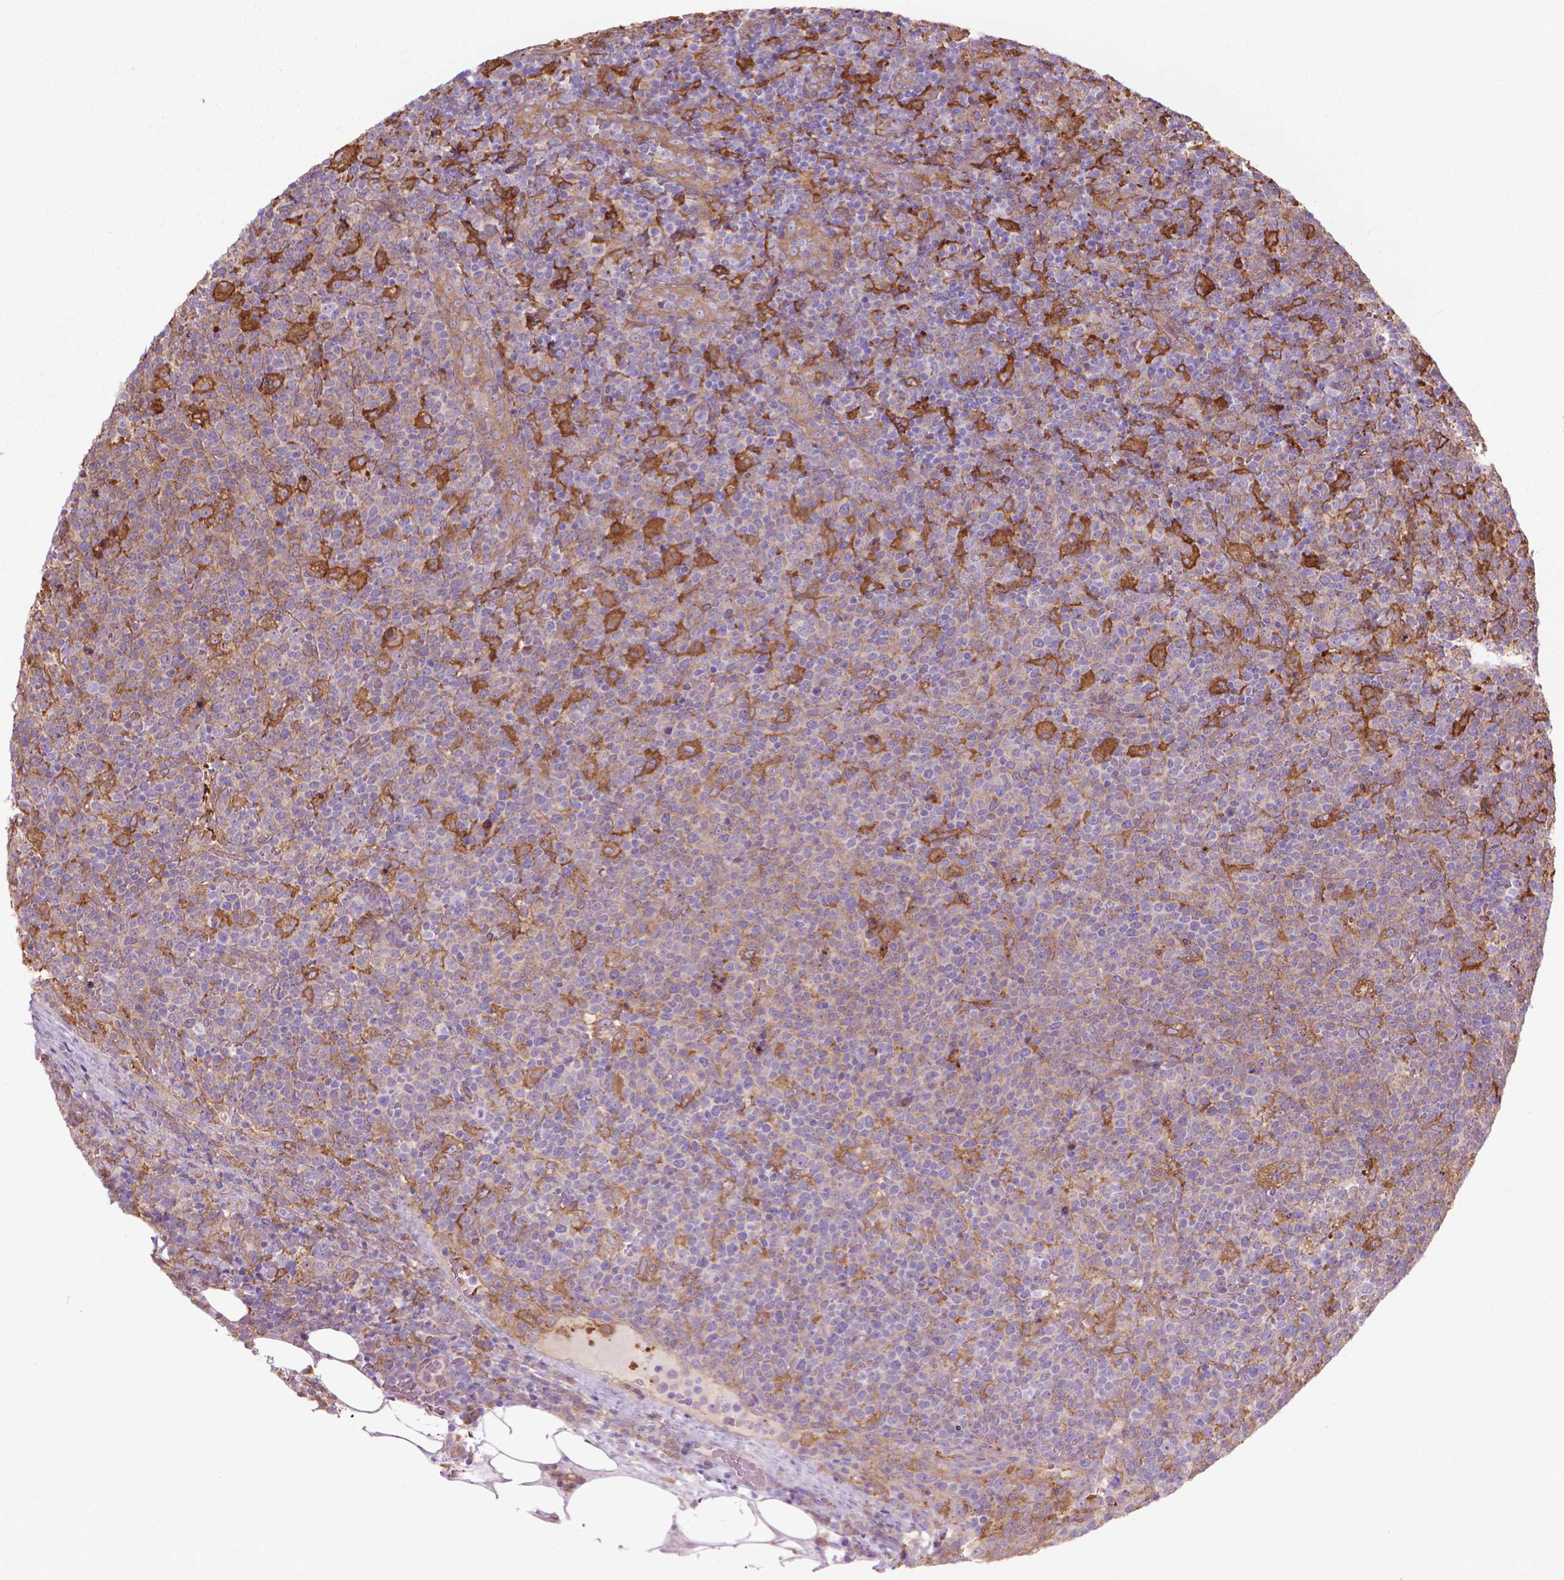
{"staining": {"intensity": "moderate", "quantity": "<25%", "location": "cytoplasmic/membranous"}, "tissue": "lymphoma", "cell_type": "Tumor cells", "image_type": "cancer", "snomed": [{"axis": "morphology", "description": "Malignant lymphoma, non-Hodgkin's type, High grade"}, {"axis": "topography", "description": "Lymph node"}], "caption": "Human lymphoma stained with a protein marker demonstrates moderate staining in tumor cells.", "gene": "CORO1B", "patient": {"sex": "male", "age": 61}}